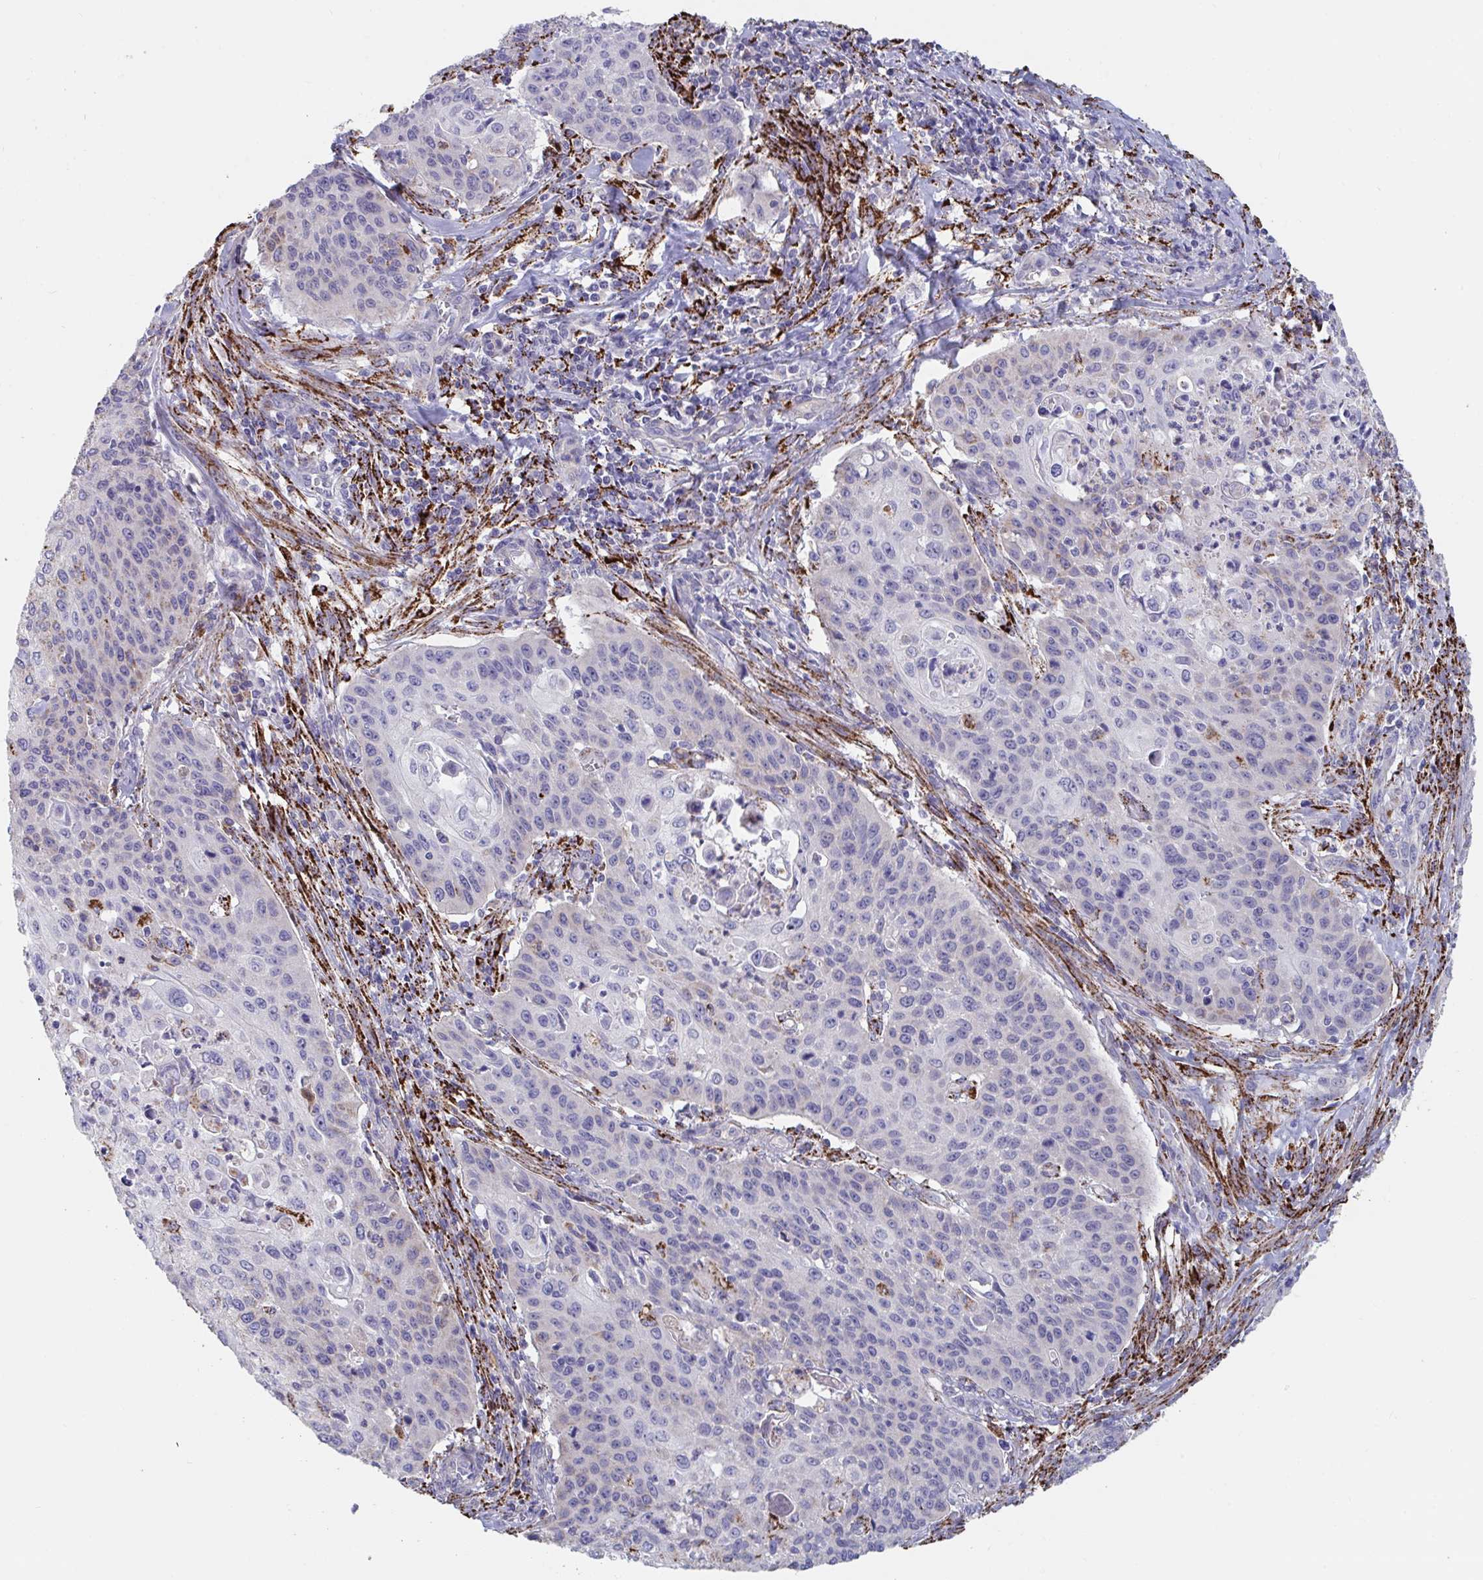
{"staining": {"intensity": "negative", "quantity": "none", "location": "none"}, "tissue": "cervical cancer", "cell_type": "Tumor cells", "image_type": "cancer", "snomed": [{"axis": "morphology", "description": "Squamous cell carcinoma, NOS"}, {"axis": "topography", "description": "Cervix"}], "caption": "Cervical cancer (squamous cell carcinoma) was stained to show a protein in brown. There is no significant staining in tumor cells. (IHC, brightfield microscopy, high magnification).", "gene": "FAM156B", "patient": {"sex": "female", "age": 65}}